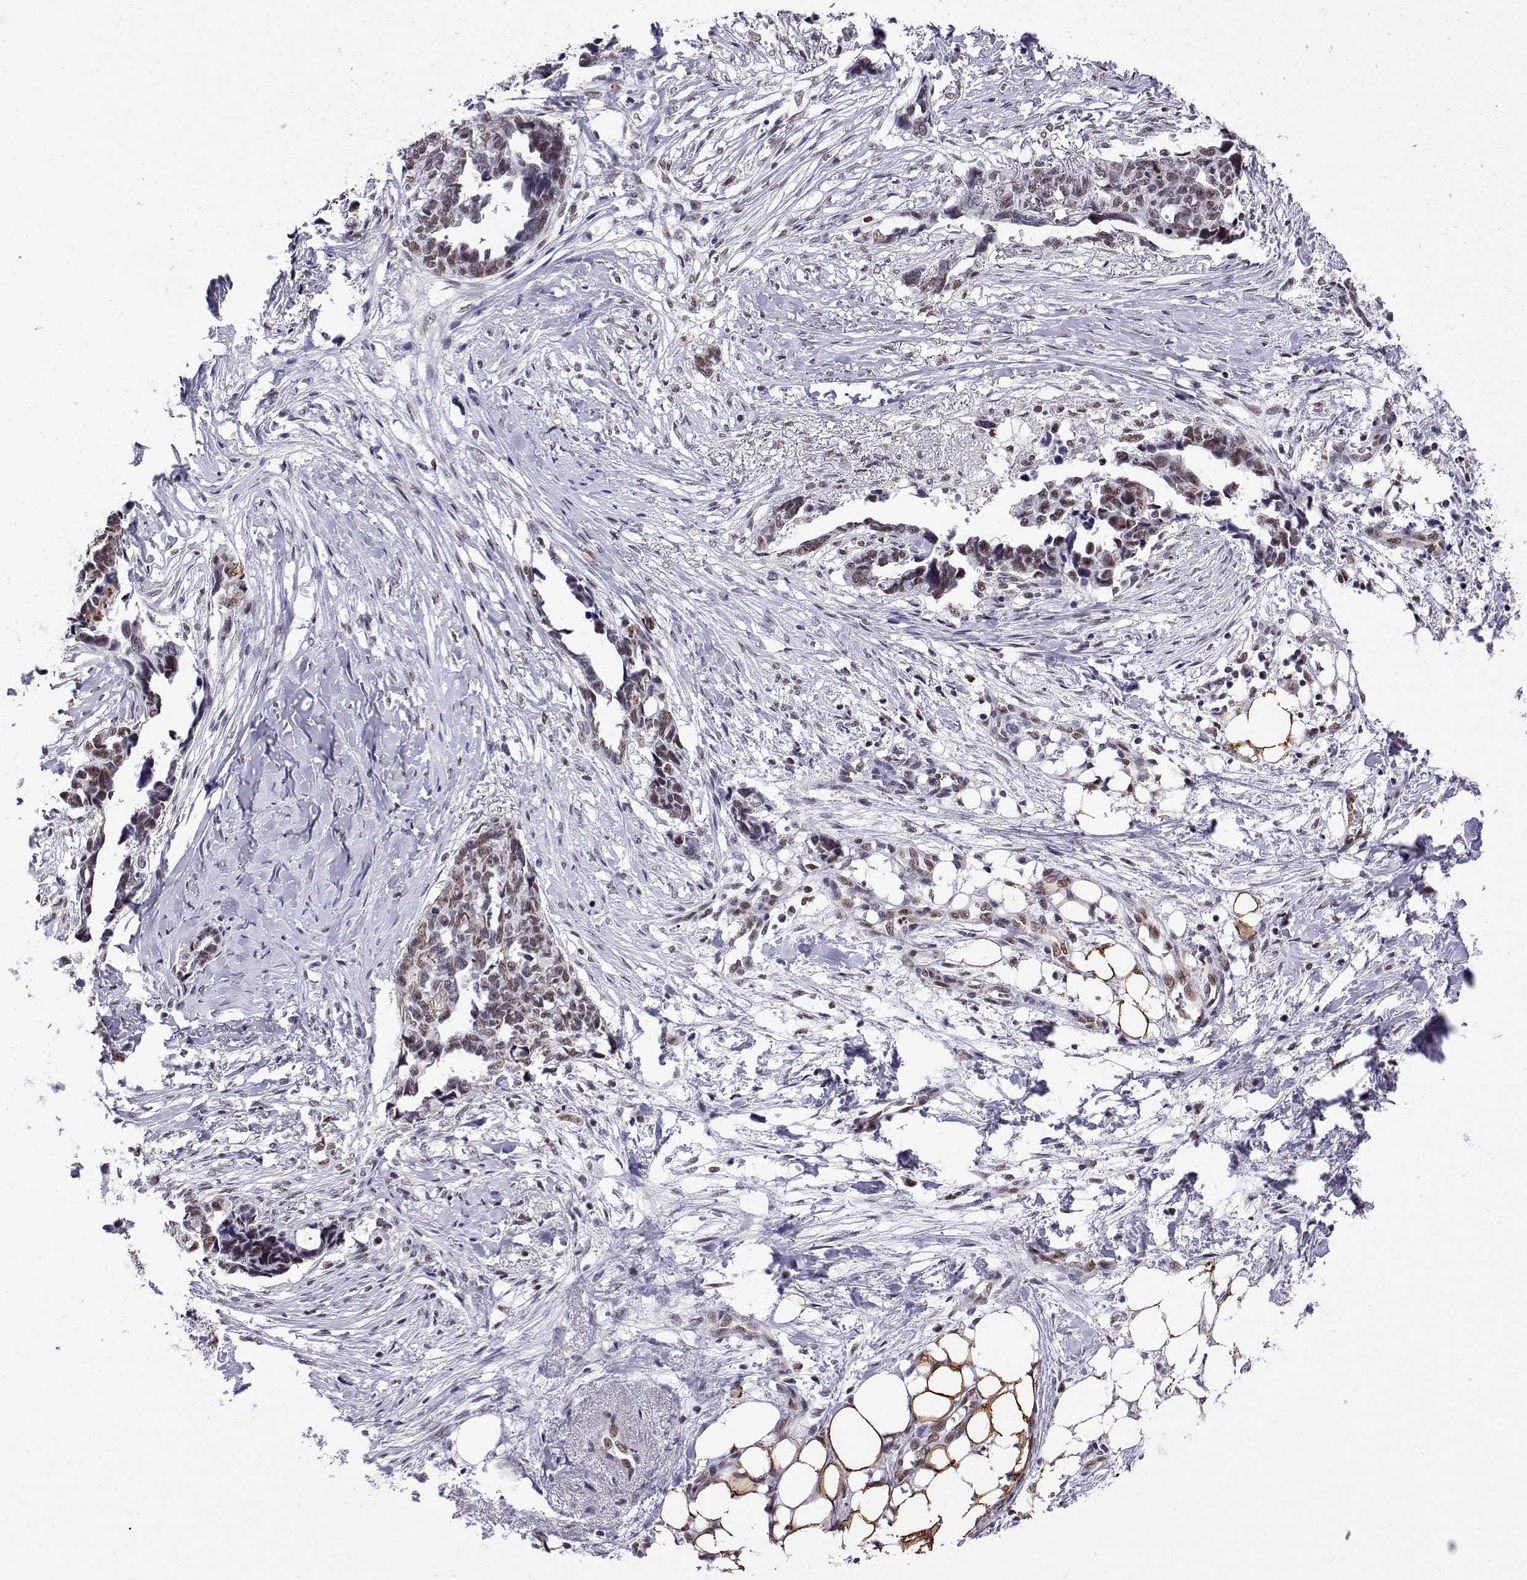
{"staining": {"intensity": "weak", "quantity": "25%-75%", "location": "nuclear"}, "tissue": "ovarian cancer", "cell_type": "Tumor cells", "image_type": "cancer", "snomed": [{"axis": "morphology", "description": "Cystadenocarcinoma, serous, NOS"}, {"axis": "topography", "description": "Ovary"}], "caption": "Ovarian serous cystadenocarcinoma stained for a protein (brown) shows weak nuclear positive positivity in about 25%-75% of tumor cells.", "gene": "POLDIP3", "patient": {"sex": "female", "age": 69}}